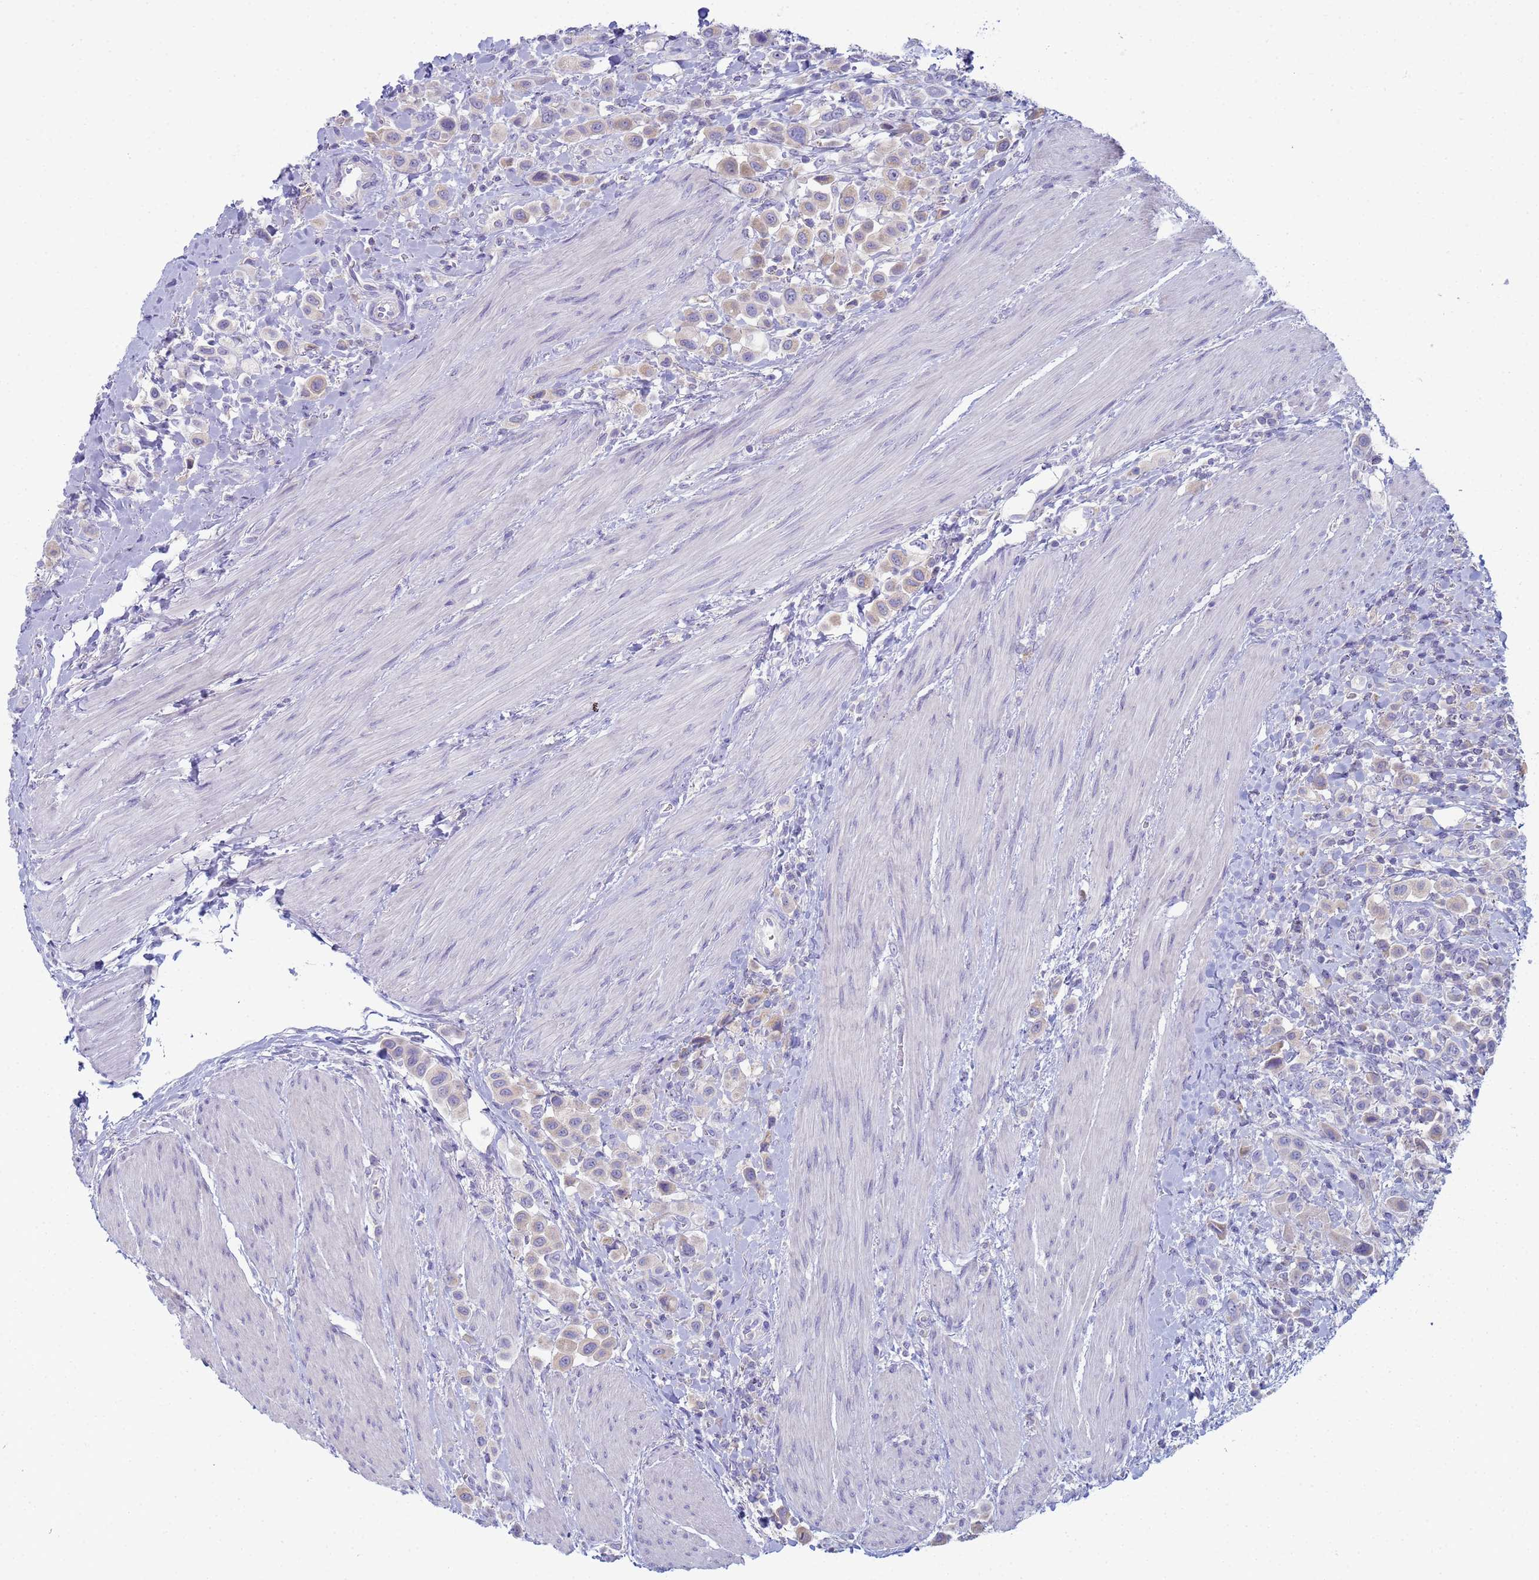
{"staining": {"intensity": "weak", "quantity": "<25%", "location": "cytoplasmic/membranous"}, "tissue": "urothelial cancer", "cell_type": "Tumor cells", "image_type": "cancer", "snomed": [{"axis": "morphology", "description": "Urothelial carcinoma, High grade"}, {"axis": "topography", "description": "Urinary bladder"}], "caption": "Photomicrograph shows no significant protein staining in tumor cells of urothelial cancer.", "gene": "CR1", "patient": {"sex": "male", "age": 50}}